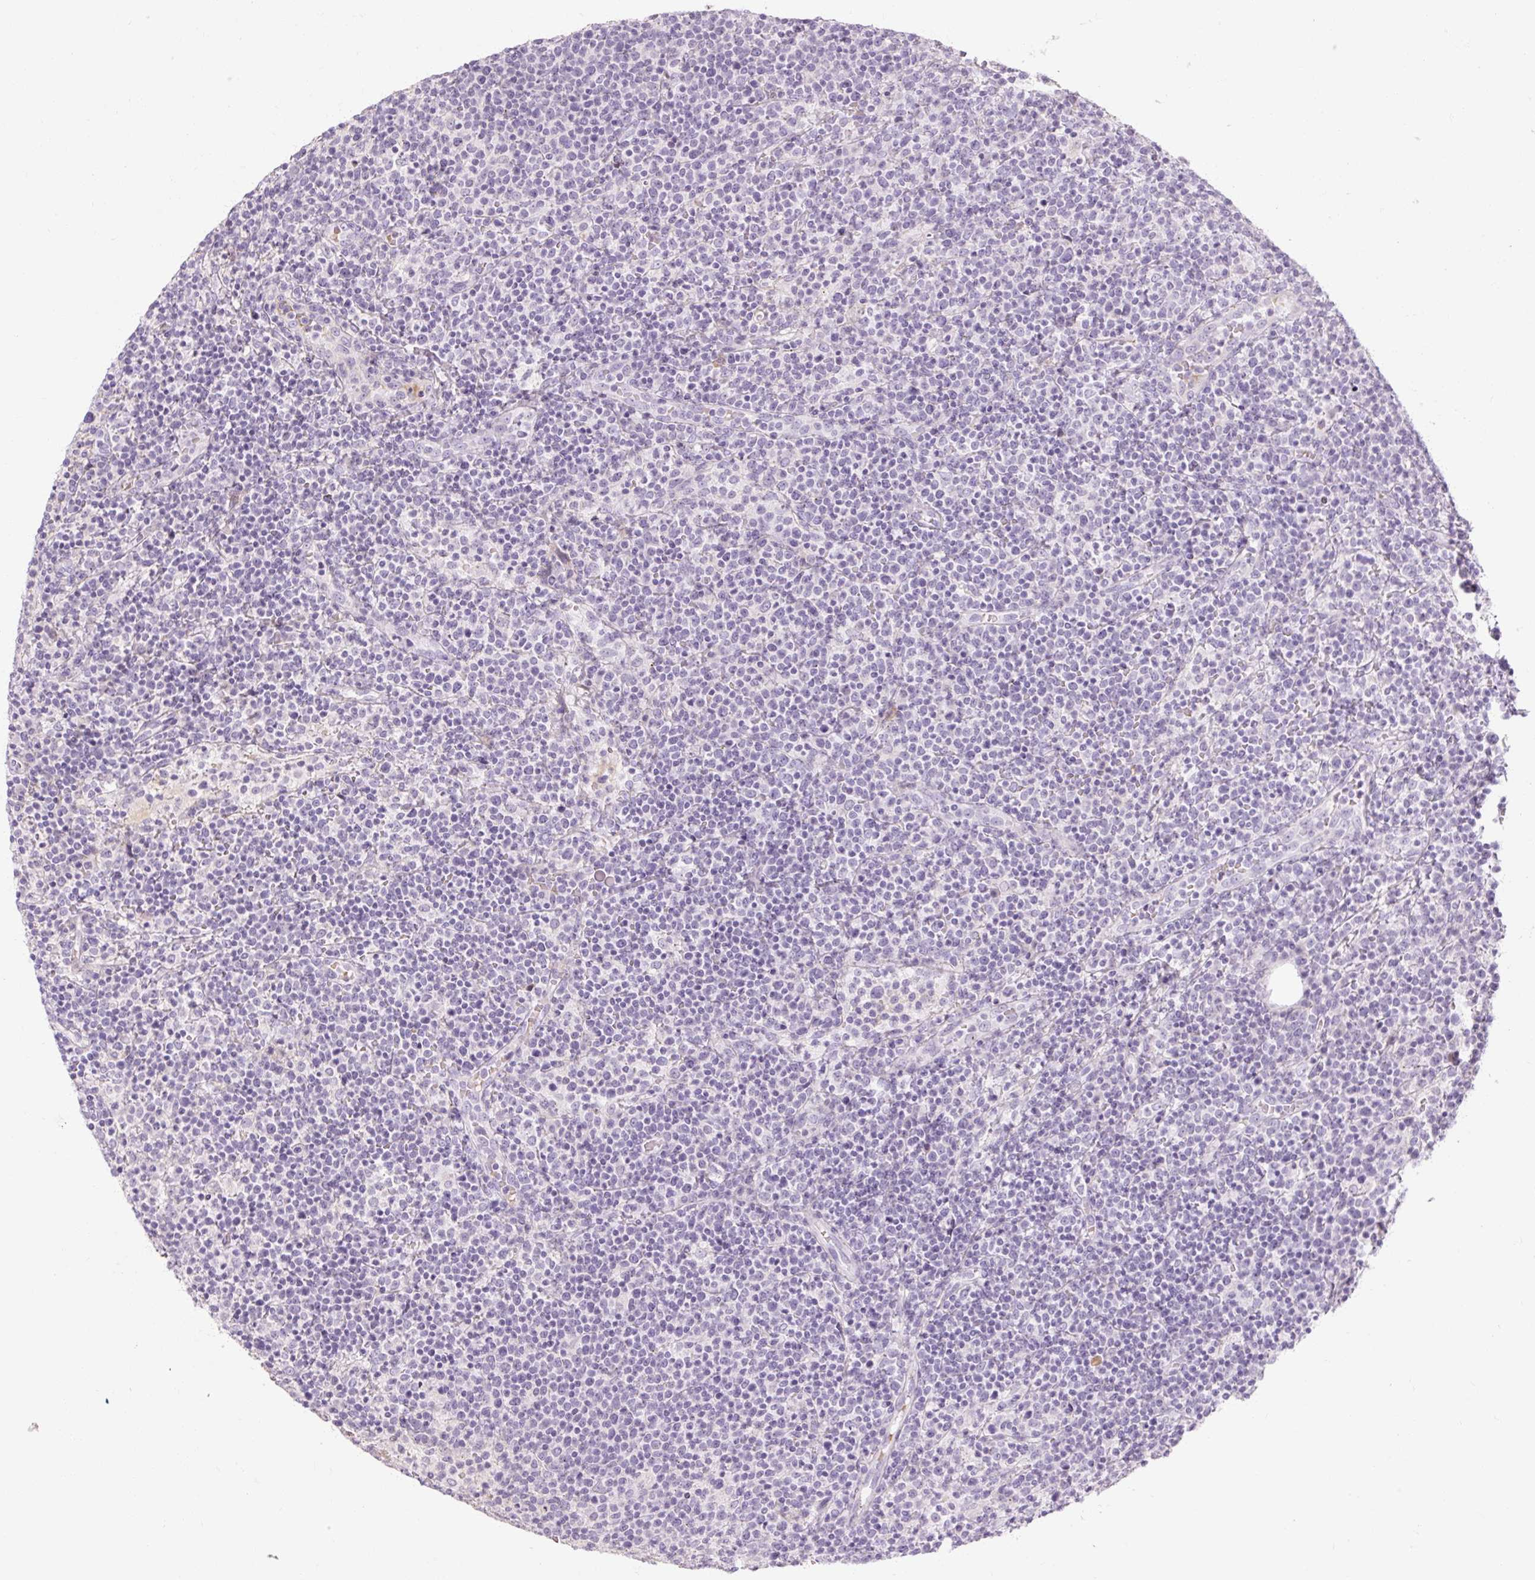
{"staining": {"intensity": "negative", "quantity": "none", "location": "none"}, "tissue": "lymphoma", "cell_type": "Tumor cells", "image_type": "cancer", "snomed": [{"axis": "morphology", "description": "Malignant lymphoma, non-Hodgkin's type, High grade"}, {"axis": "topography", "description": "Lymph node"}], "caption": "This is a image of IHC staining of high-grade malignant lymphoma, non-Hodgkin's type, which shows no positivity in tumor cells.", "gene": "NFE2L3", "patient": {"sex": "male", "age": 61}}